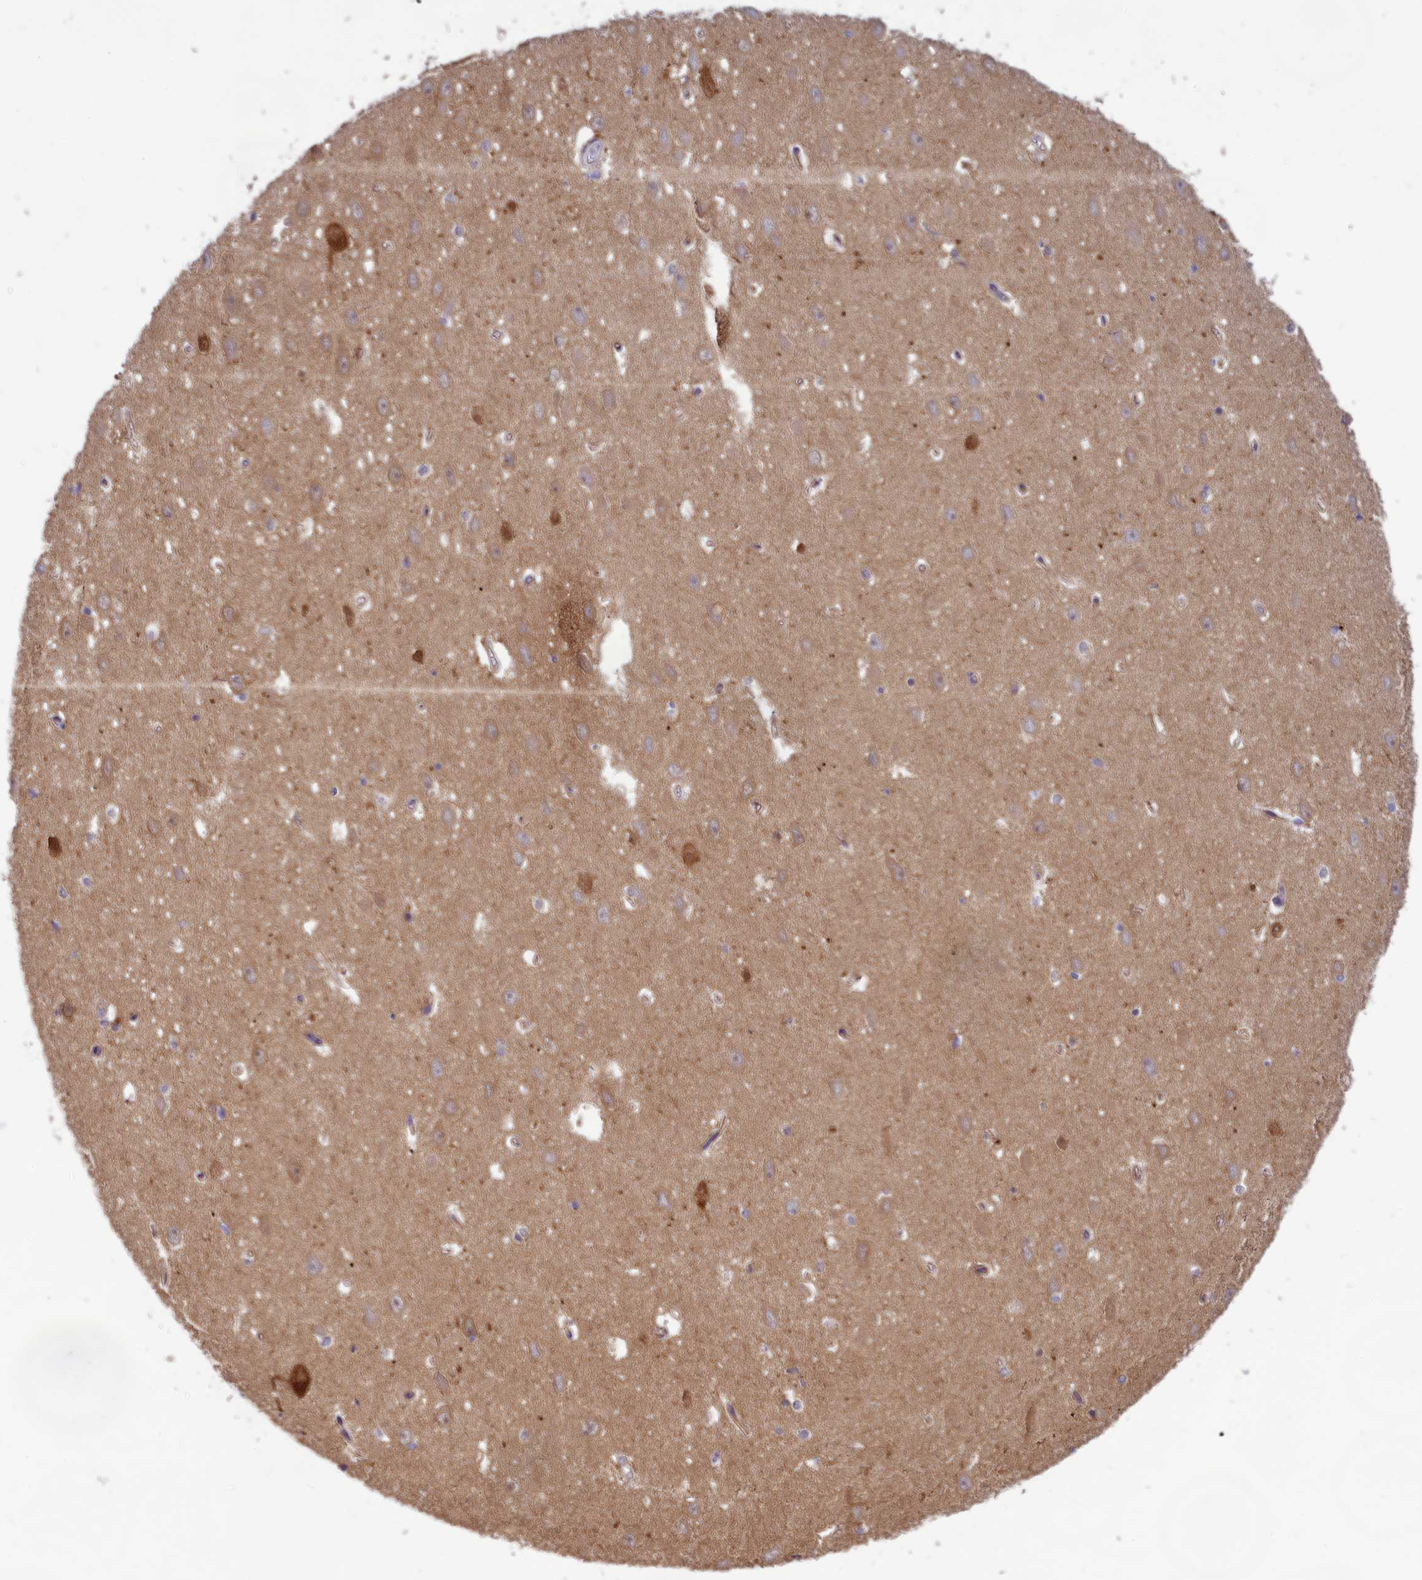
{"staining": {"intensity": "negative", "quantity": "none", "location": "none"}, "tissue": "hippocampus", "cell_type": "Glial cells", "image_type": "normal", "snomed": [{"axis": "morphology", "description": "Normal tissue, NOS"}, {"axis": "topography", "description": "Hippocampus"}], "caption": "DAB (3,3'-diaminobenzidine) immunohistochemical staining of normal hippocampus reveals no significant positivity in glial cells.", "gene": "HECA", "patient": {"sex": "female", "age": 64}}